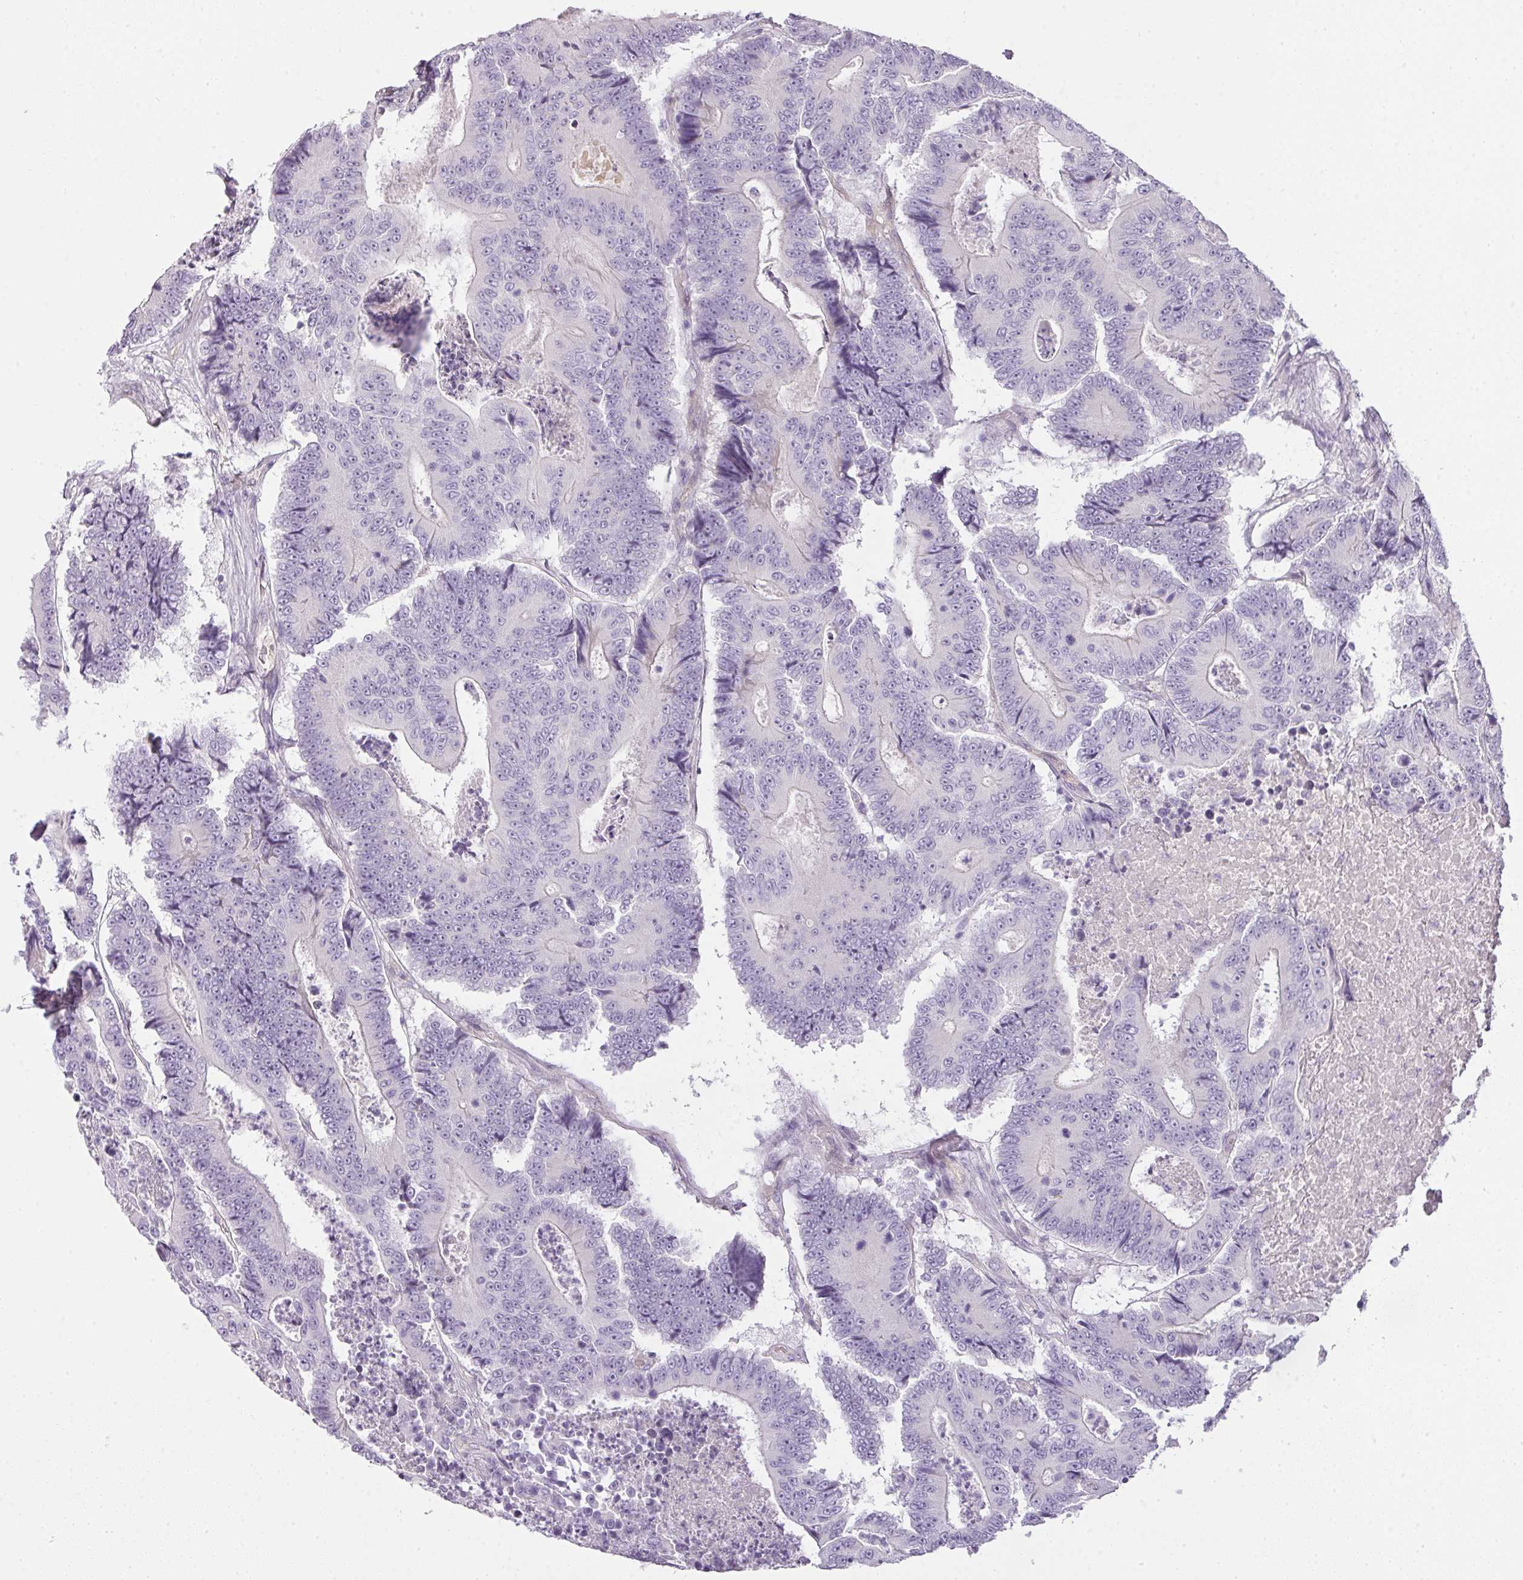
{"staining": {"intensity": "negative", "quantity": "none", "location": "none"}, "tissue": "colorectal cancer", "cell_type": "Tumor cells", "image_type": "cancer", "snomed": [{"axis": "morphology", "description": "Adenocarcinoma, NOS"}, {"axis": "topography", "description": "Colon"}], "caption": "Colorectal adenocarcinoma was stained to show a protein in brown. There is no significant staining in tumor cells.", "gene": "RAX2", "patient": {"sex": "male", "age": 83}}